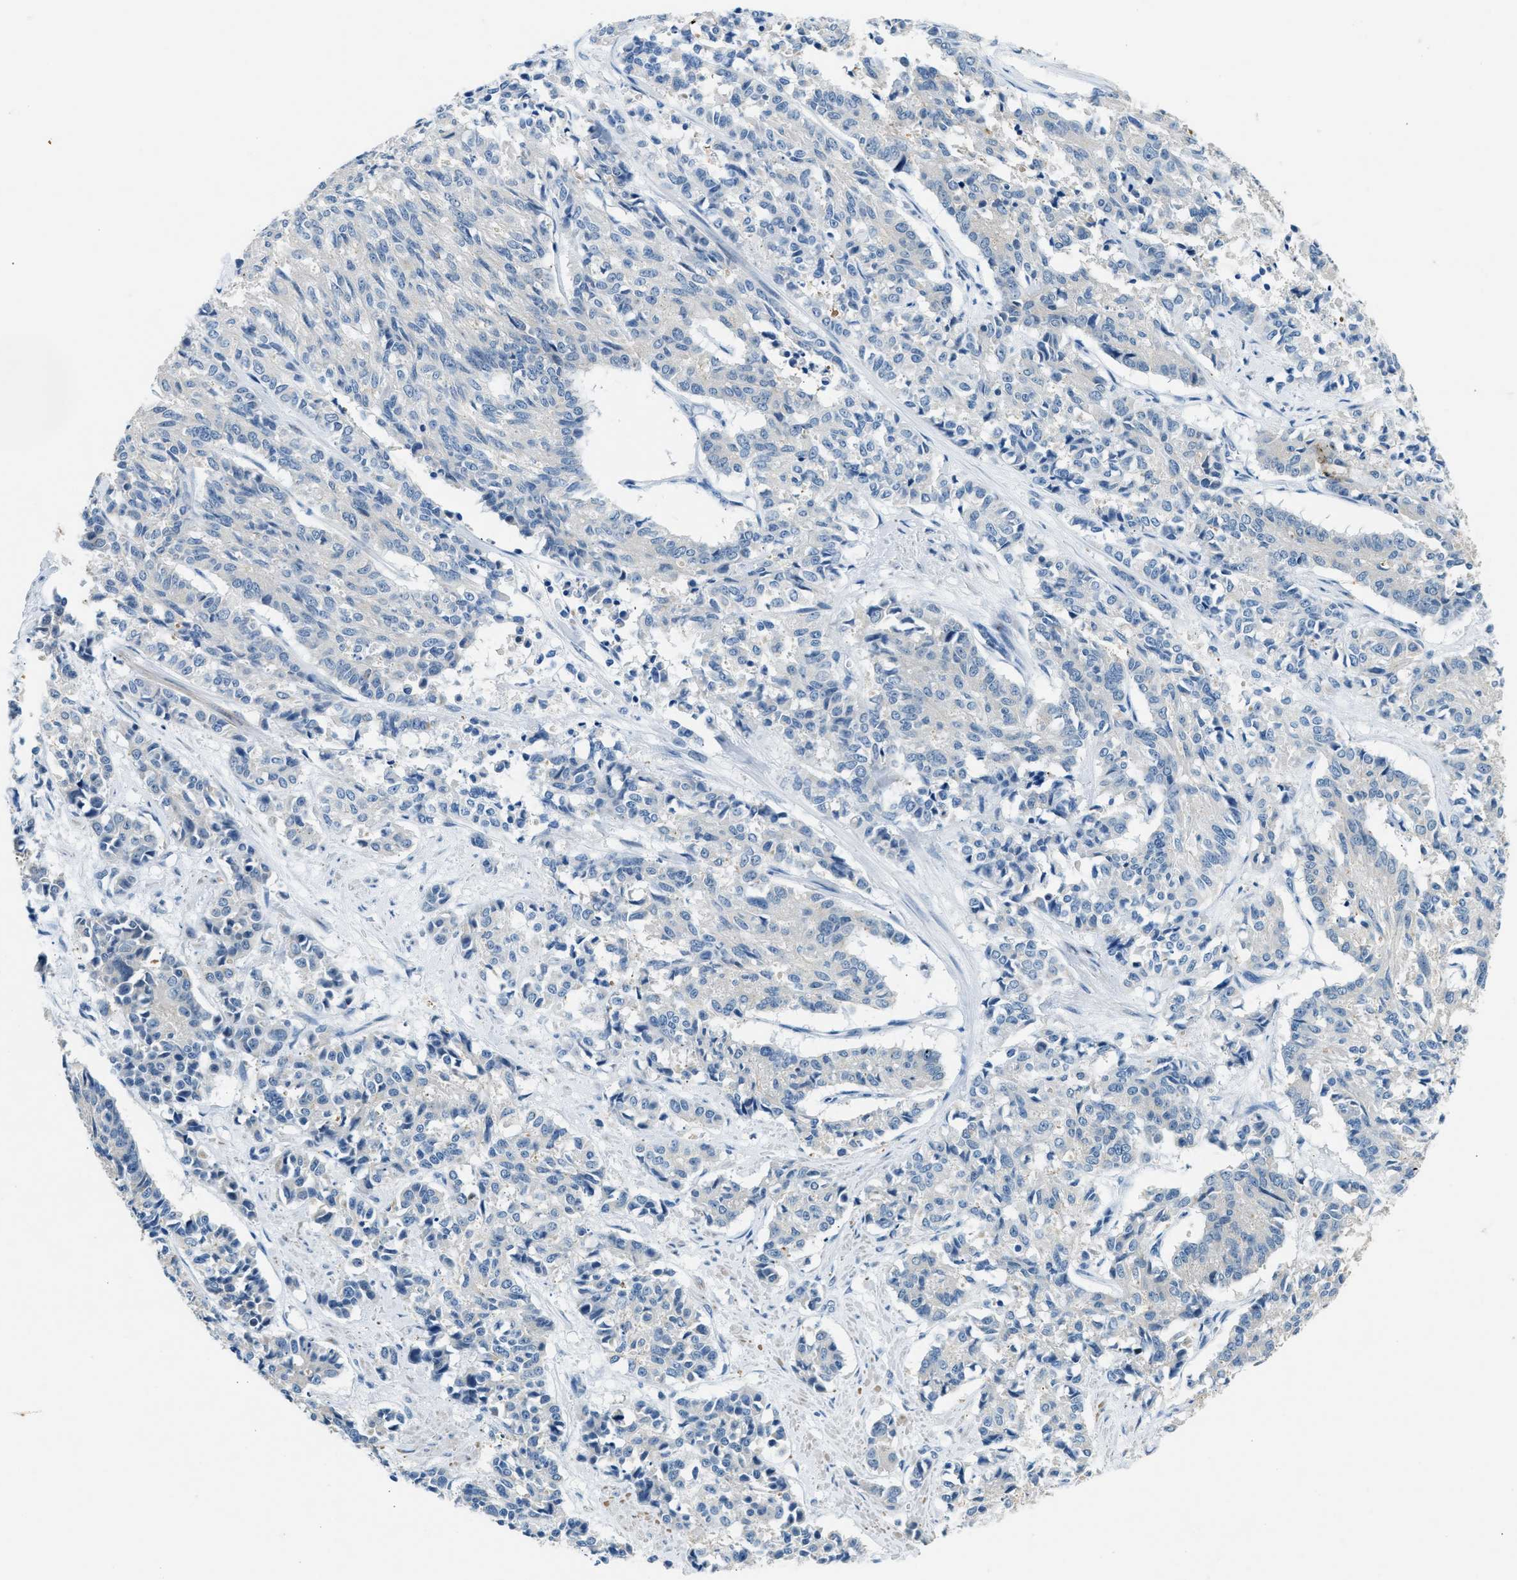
{"staining": {"intensity": "negative", "quantity": "none", "location": "none"}, "tissue": "cervical cancer", "cell_type": "Tumor cells", "image_type": "cancer", "snomed": [{"axis": "morphology", "description": "Squamous cell carcinoma, NOS"}, {"axis": "topography", "description": "Cervix"}], "caption": "Immunohistochemical staining of cervical cancer (squamous cell carcinoma) exhibits no significant staining in tumor cells. The staining is performed using DAB (3,3'-diaminobenzidine) brown chromogen with nuclei counter-stained in using hematoxylin.", "gene": "CFAP20", "patient": {"sex": "female", "age": 35}}